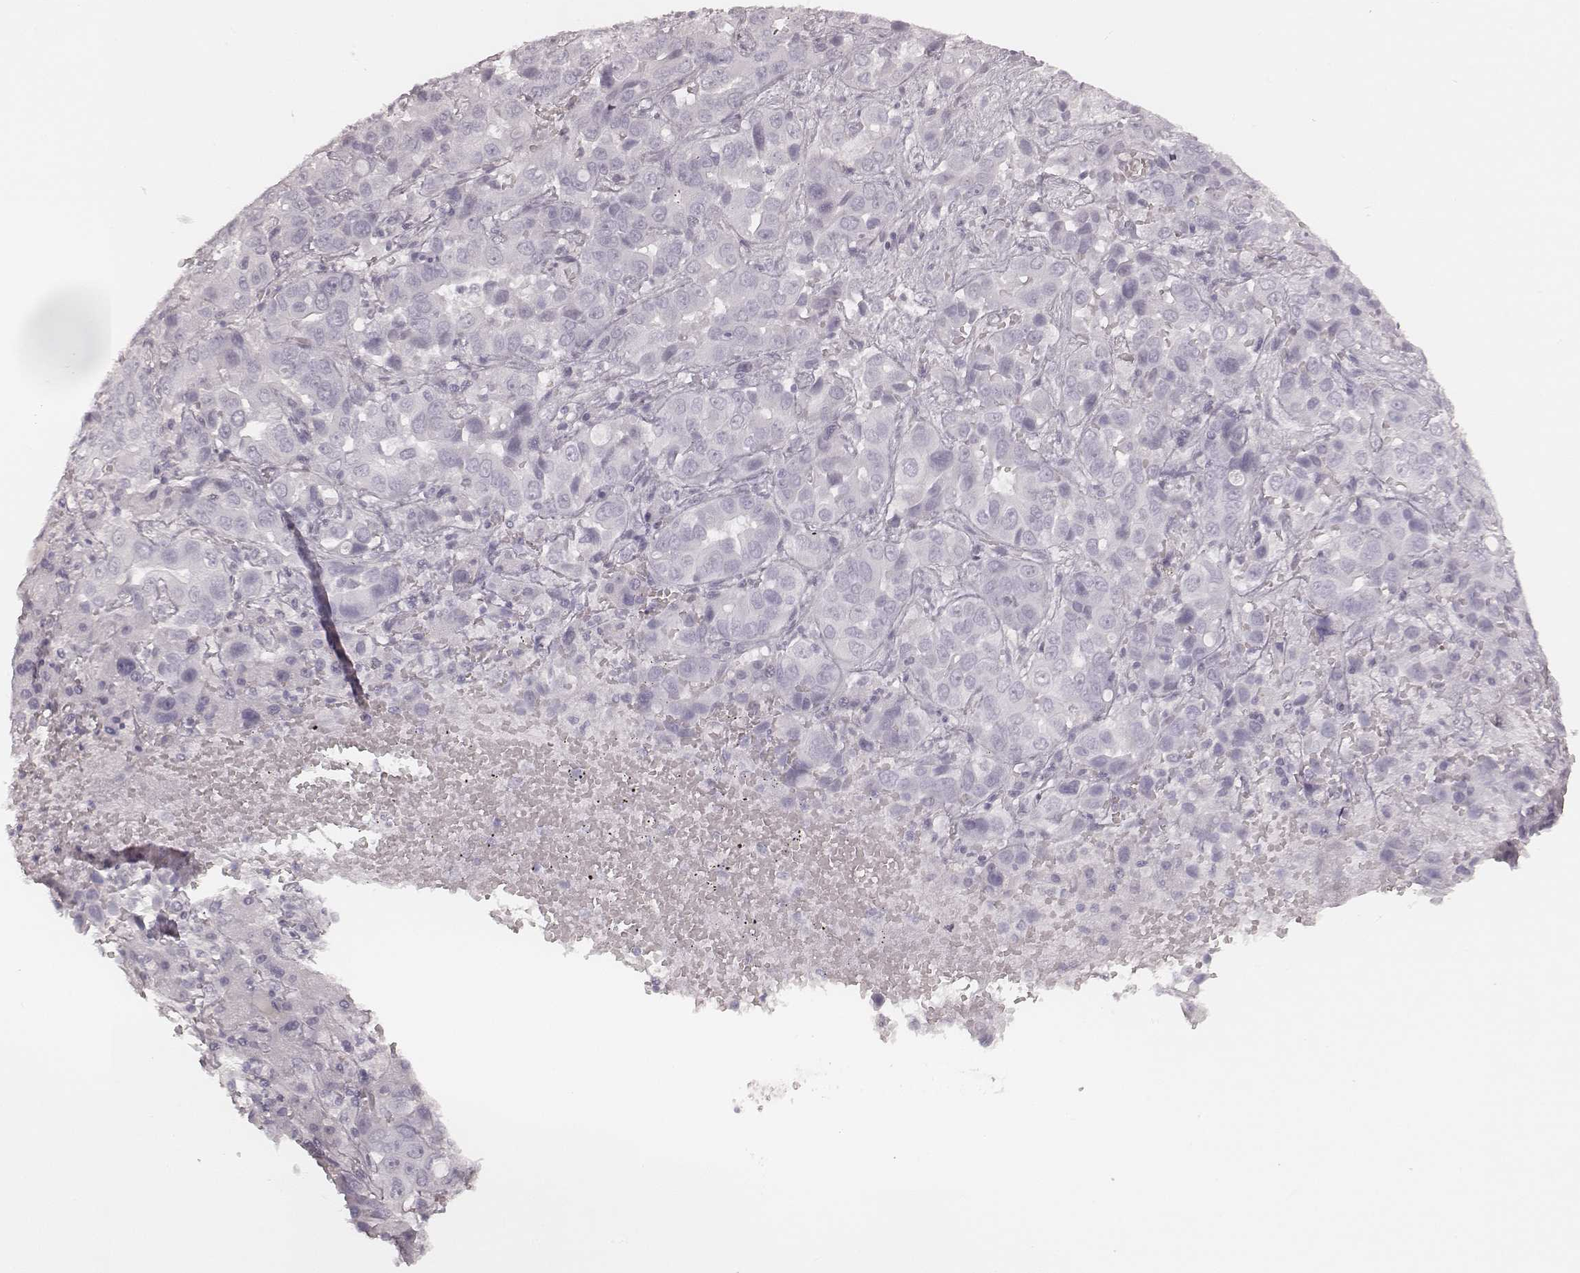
{"staining": {"intensity": "negative", "quantity": "none", "location": "none"}, "tissue": "liver cancer", "cell_type": "Tumor cells", "image_type": "cancer", "snomed": [{"axis": "morphology", "description": "Cholangiocarcinoma"}, {"axis": "topography", "description": "Liver"}], "caption": "An immunohistochemistry (IHC) photomicrograph of liver cancer is shown. There is no staining in tumor cells of liver cancer. Nuclei are stained in blue.", "gene": "KRT72", "patient": {"sex": "female", "age": 52}}